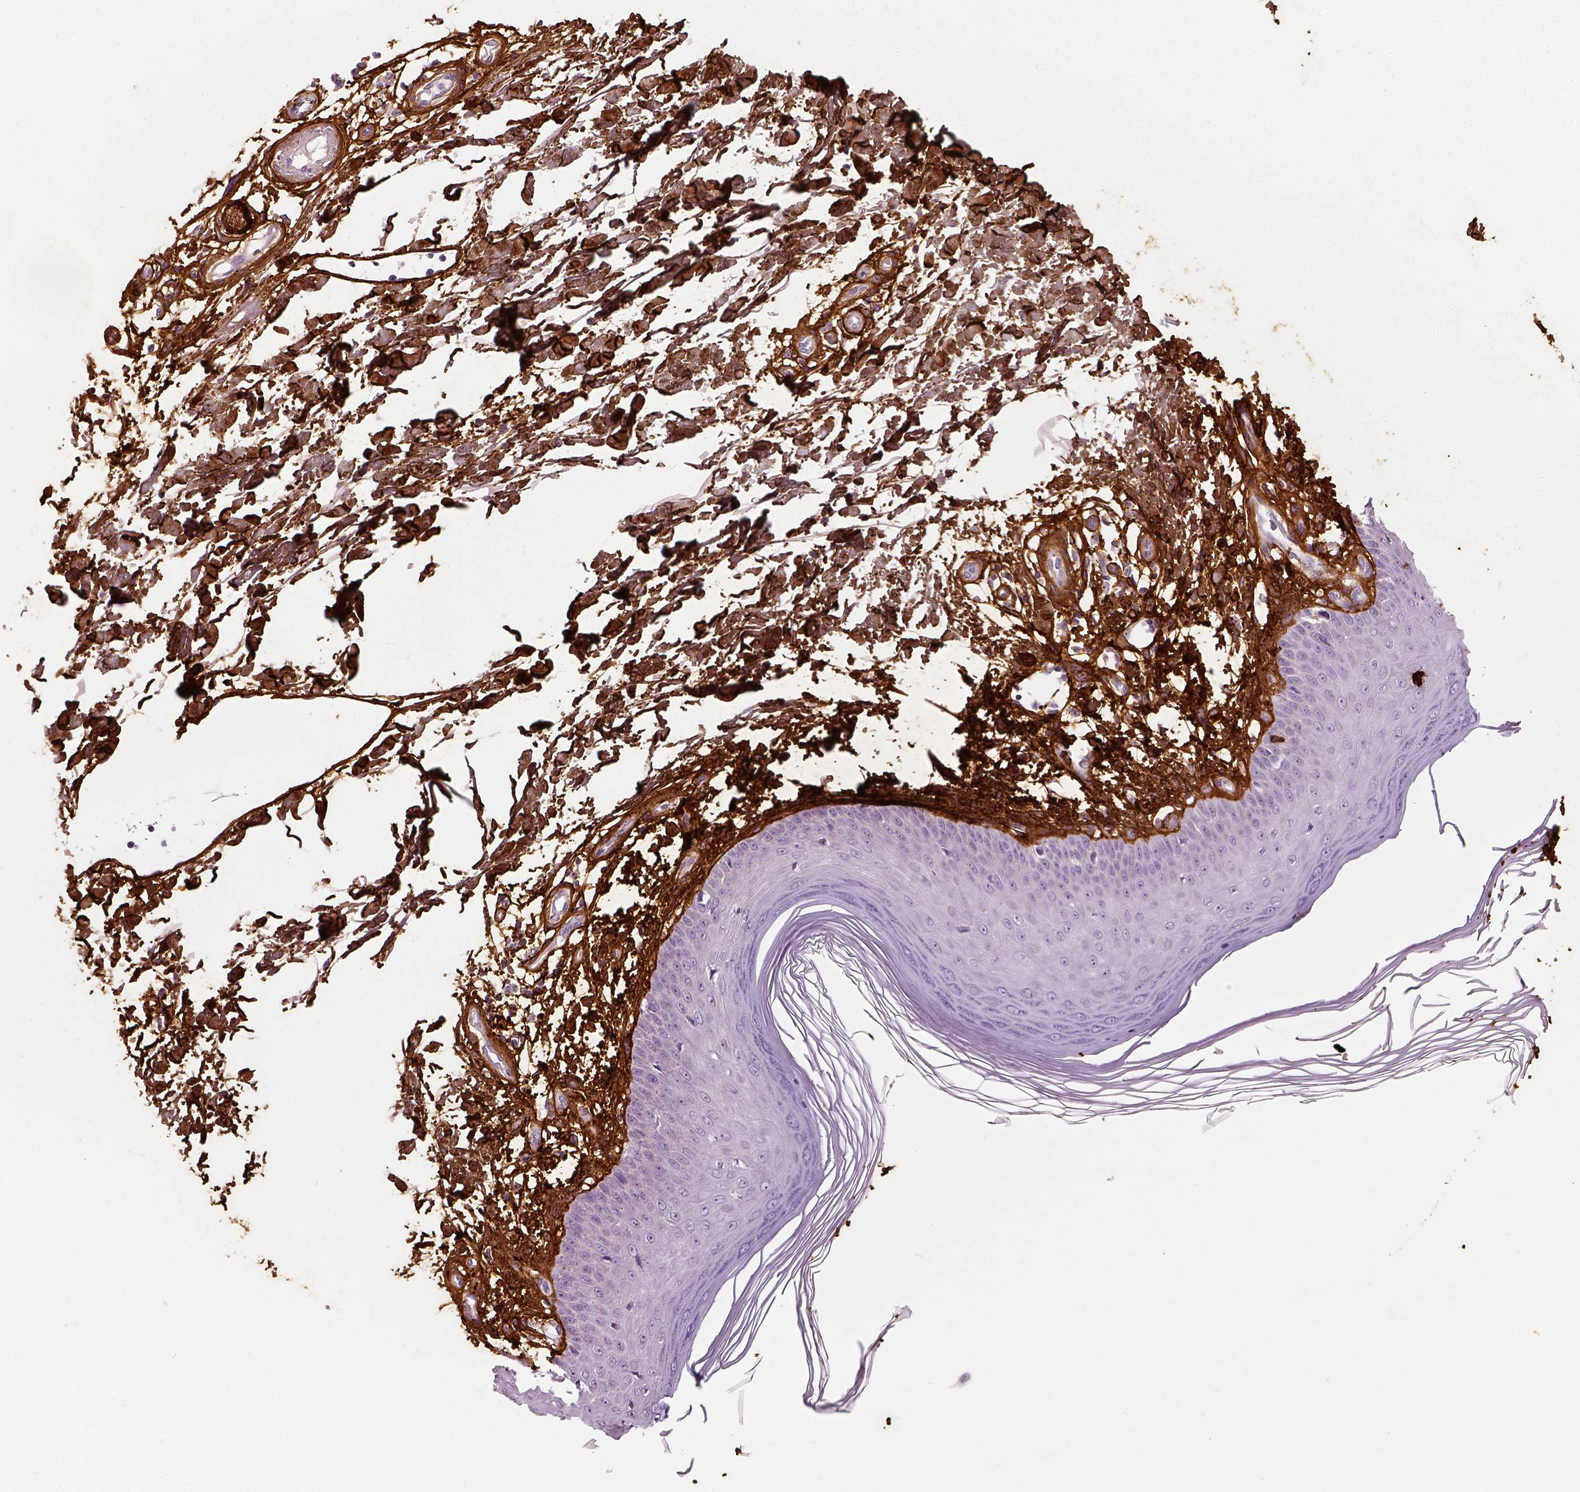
{"staining": {"intensity": "strong", "quantity": ">75%", "location": "cytoplasmic/membranous"}, "tissue": "skin", "cell_type": "Fibroblasts", "image_type": "normal", "snomed": [{"axis": "morphology", "description": "Normal tissue, NOS"}, {"axis": "topography", "description": "Skin"}], "caption": "This micrograph demonstrates normal skin stained with immunohistochemistry to label a protein in brown. The cytoplasmic/membranous of fibroblasts show strong positivity for the protein. Nuclei are counter-stained blue.", "gene": "COL6A2", "patient": {"sex": "female", "age": 62}}